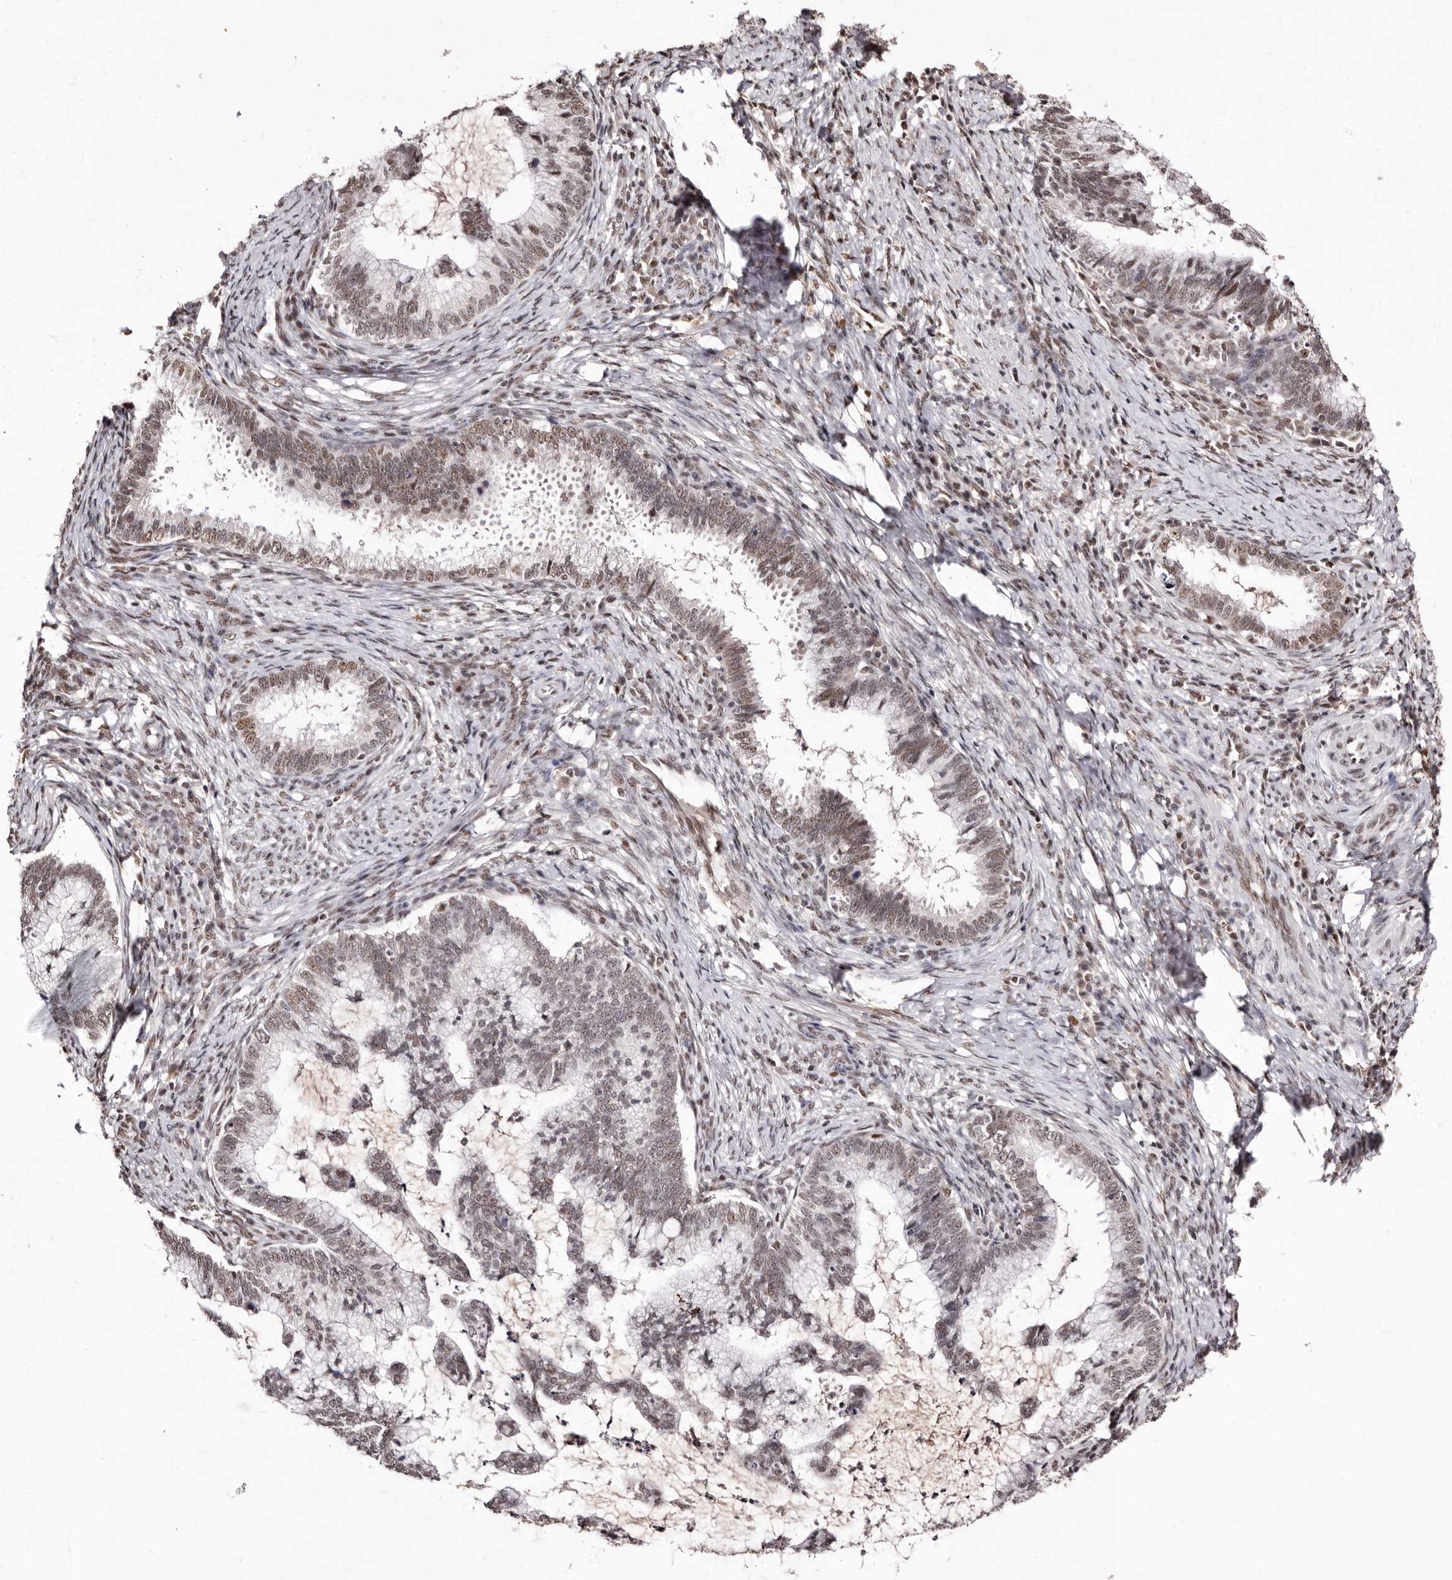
{"staining": {"intensity": "moderate", "quantity": ">75%", "location": "nuclear"}, "tissue": "cervical cancer", "cell_type": "Tumor cells", "image_type": "cancer", "snomed": [{"axis": "morphology", "description": "Adenocarcinoma, NOS"}, {"axis": "topography", "description": "Cervix"}], "caption": "A brown stain shows moderate nuclear positivity of a protein in cervical cancer (adenocarcinoma) tumor cells.", "gene": "ANAPC11", "patient": {"sex": "female", "age": 36}}